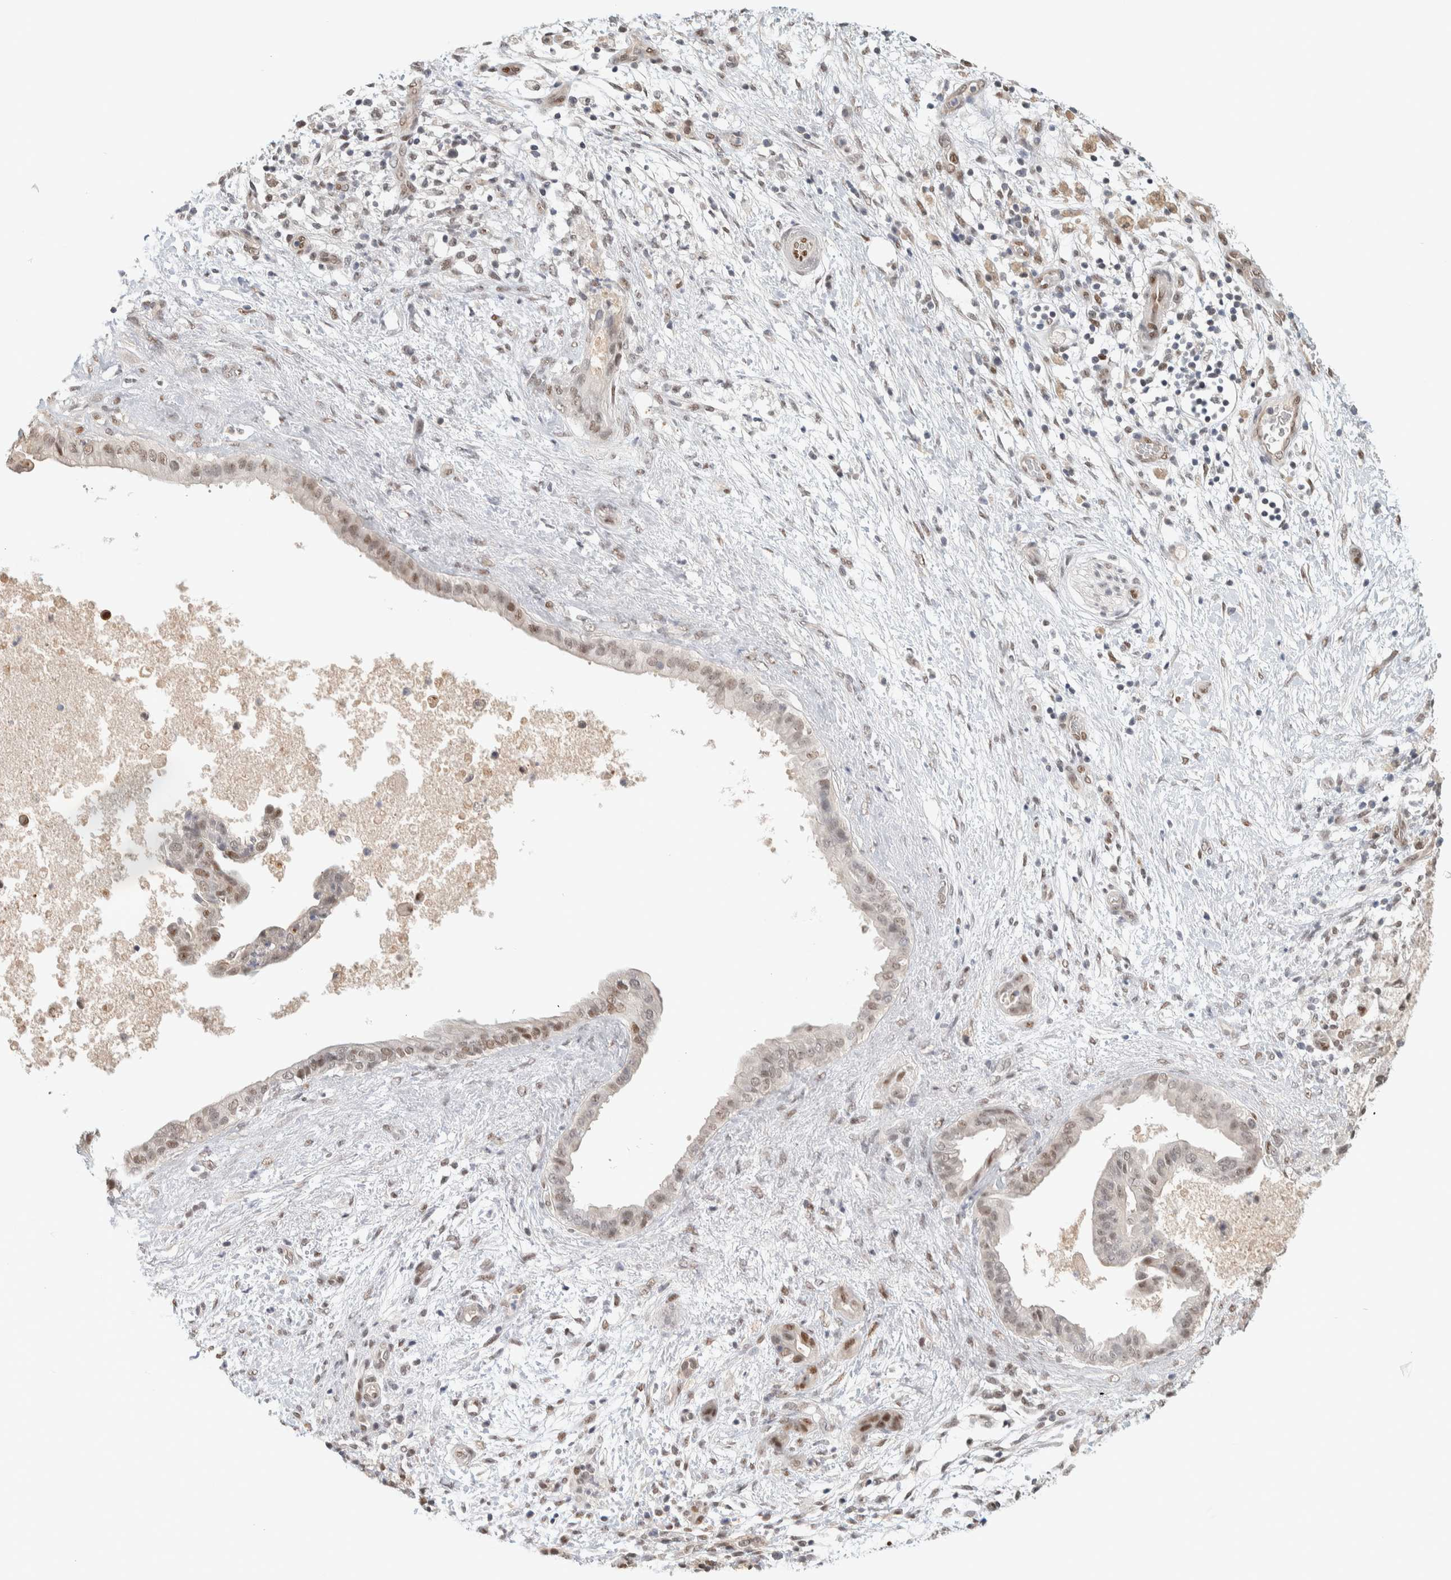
{"staining": {"intensity": "moderate", "quantity": ">75%", "location": "nuclear"}, "tissue": "pancreatic cancer", "cell_type": "Tumor cells", "image_type": "cancer", "snomed": [{"axis": "morphology", "description": "Adenocarcinoma, NOS"}, {"axis": "topography", "description": "Pancreas"}], "caption": "IHC of human pancreatic cancer (adenocarcinoma) shows medium levels of moderate nuclear expression in about >75% of tumor cells. The protein of interest is stained brown, and the nuclei are stained in blue (DAB (3,3'-diaminobenzidine) IHC with brightfield microscopy, high magnification).", "gene": "PUS7", "patient": {"sex": "female", "age": 78}}